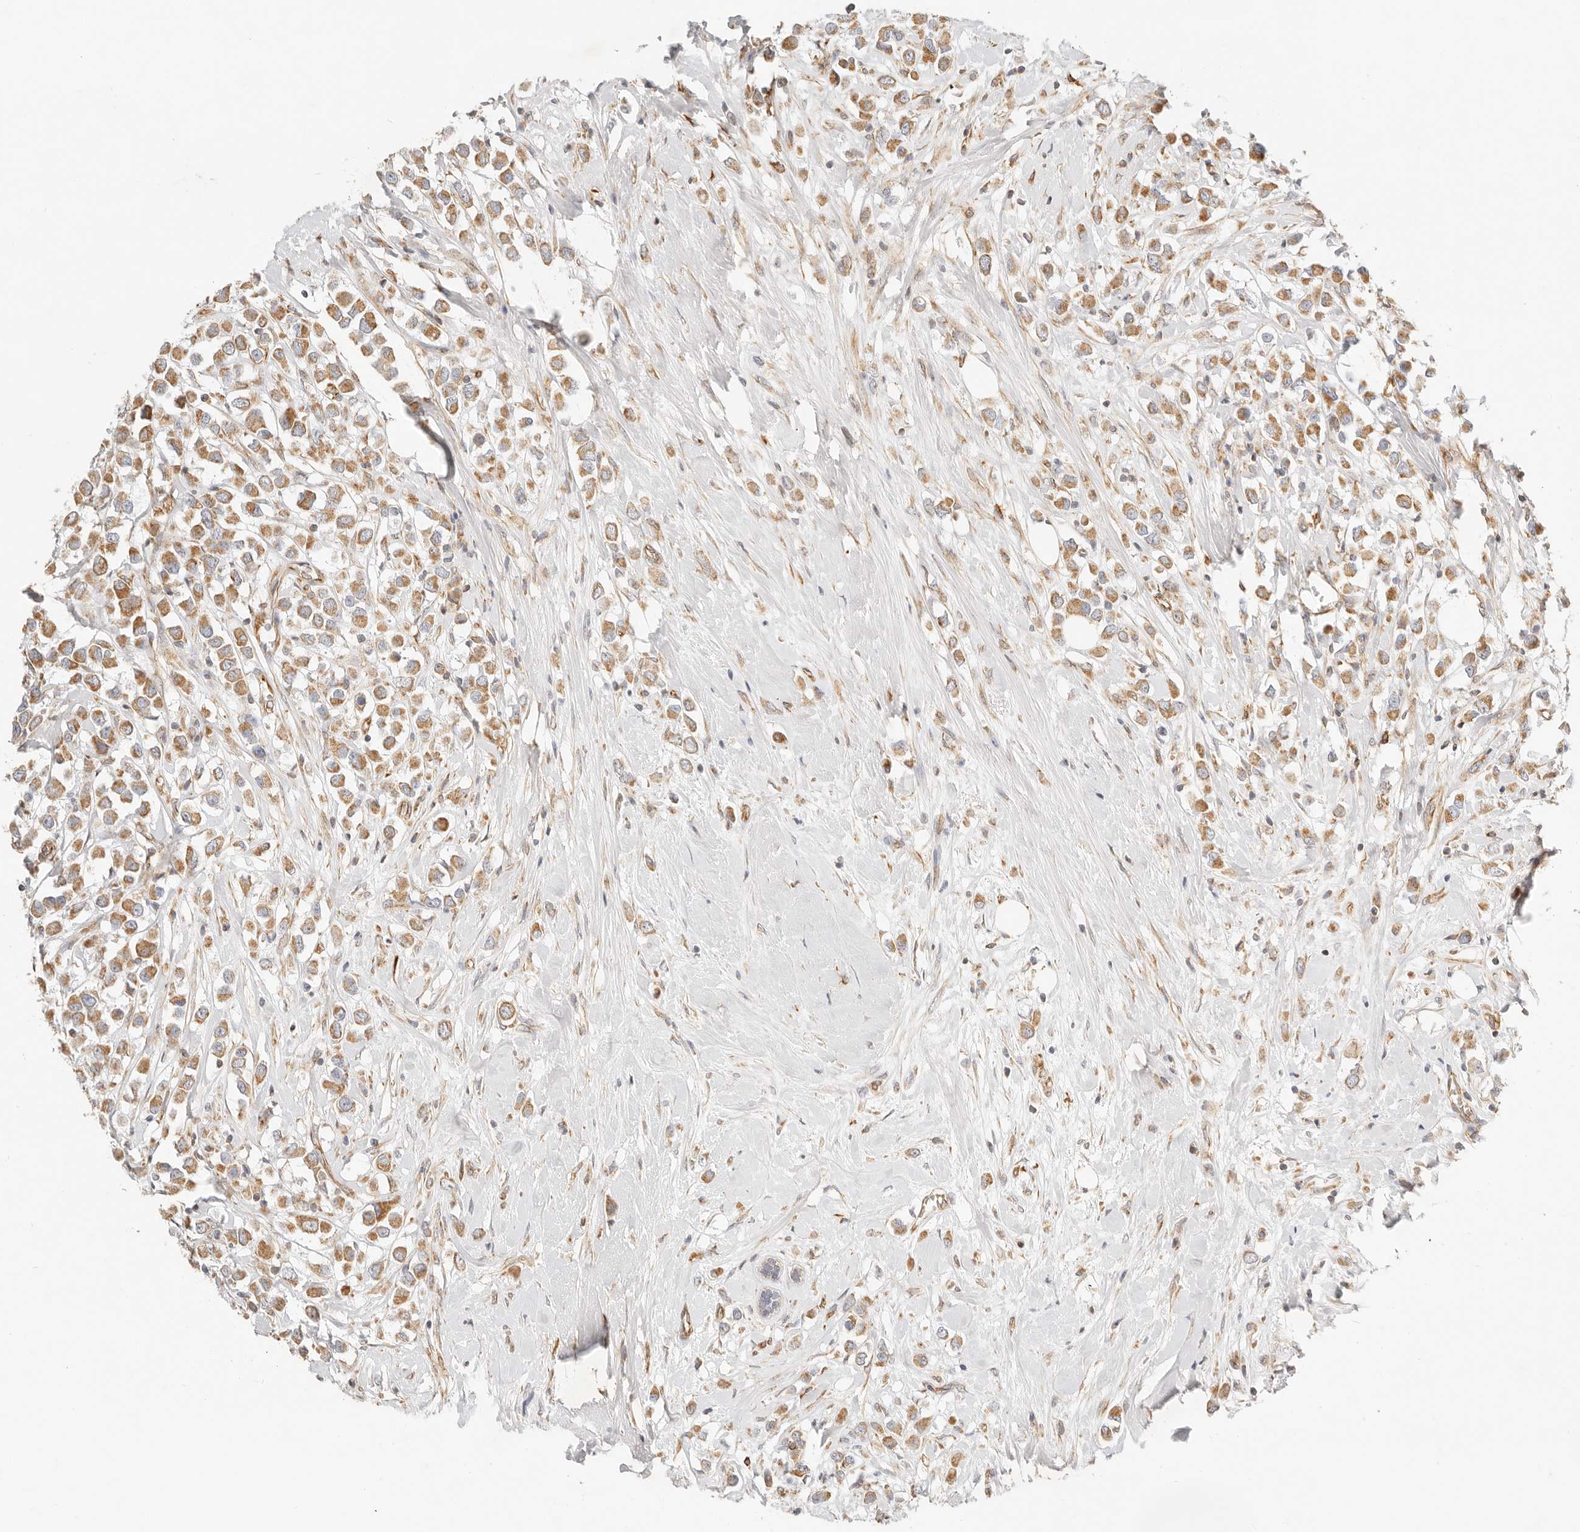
{"staining": {"intensity": "moderate", "quantity": ">75%", "location": "cytoplasmic/membranous"}, "tissue": "breast cancer", "cell_type": "Tumor cells", "image_type": "cancer", "snomed": [{"axis": "morphology", "description": "Duct carcinoma"}, {"axis": "topography", "description": "Breast"}], "caption": "Brown immunohistochemical staining in human breast intraductal carcinoma exhibits moderate cytoplasmic/membranous expression in about >75% of tumor cells.", "gene": "ZC3H11A", "patient": {"sex": "female", "age": 61}}